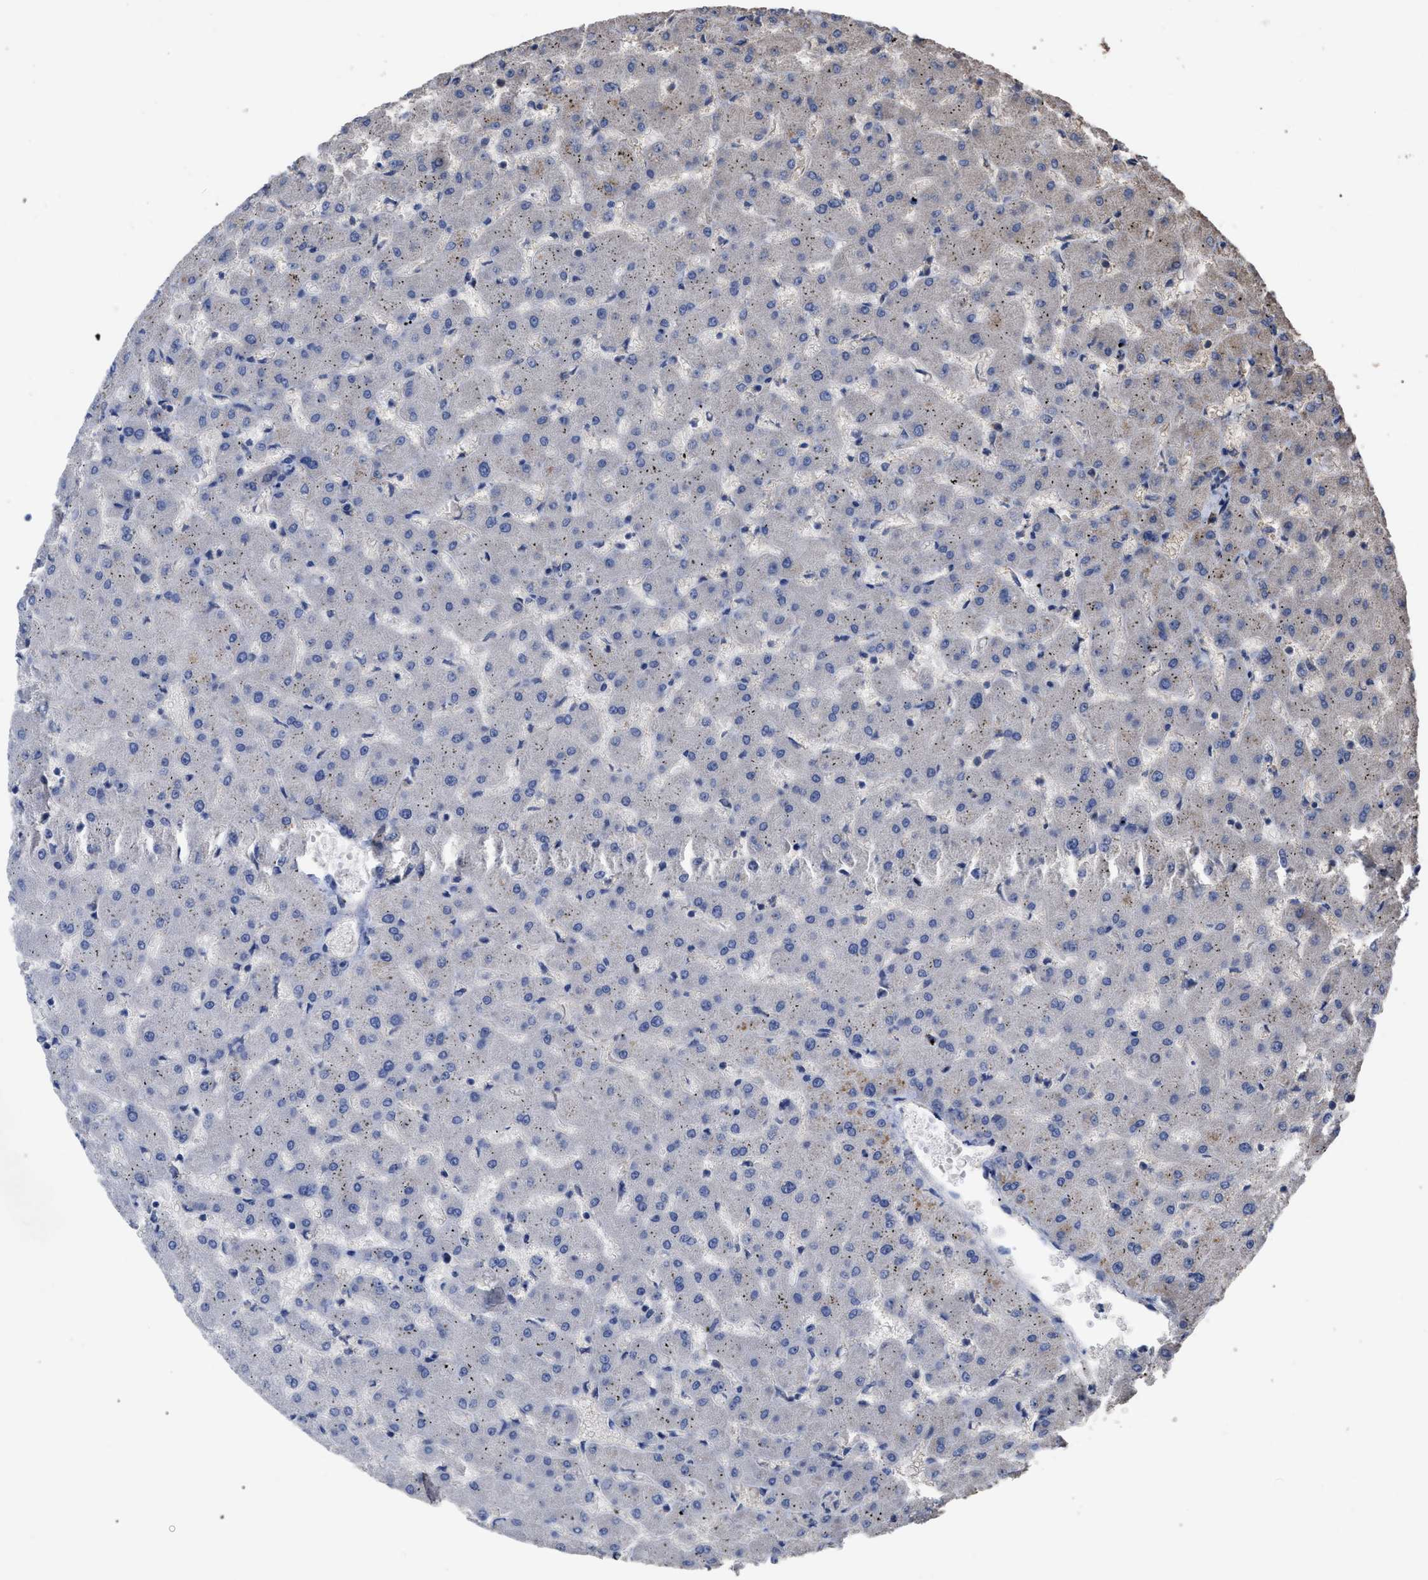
{"staining": {"intensity": "negative", "quantity": "none", "location": "none"}, "tissue": "liver", "cell_type": "Cholangiocytes", "image_type": "normal", "snomed": [{"axis": "morphology", "description": "Normal tissue, NOS"}, {"axis": "topography", "description": "Liver"}], "caption": "Liver stained for a protein using immunohistochemistry reveals no expression cholangiocytes.", "gene": "BTN2A1", "patient": {"sex": "female", "age": 63}}